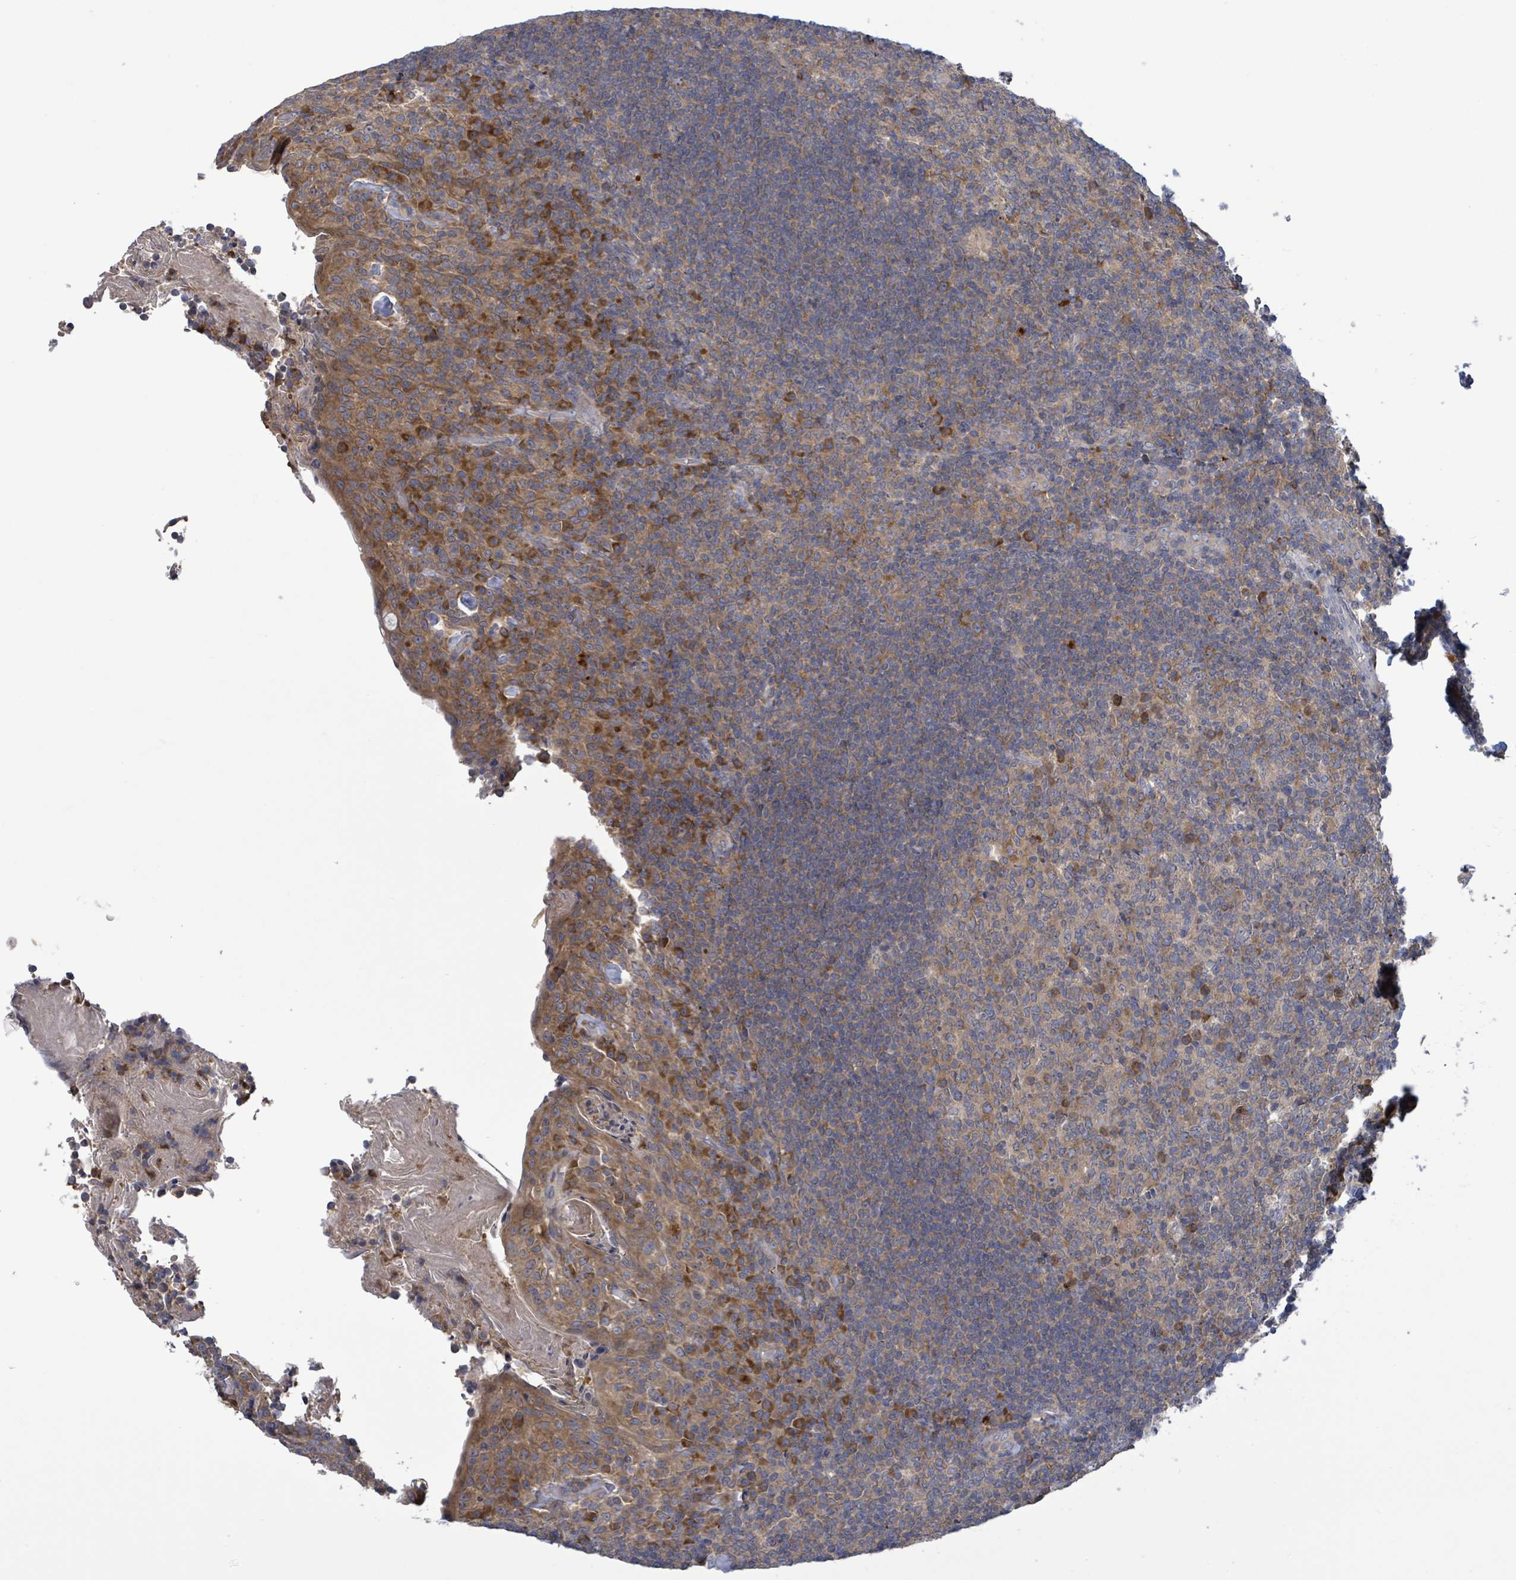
{"staining": {"intensity": "moderate", "quantity": "25%-75%", "location": "cytoplasmic/membranous"}, "tissue": "tonsil", "cell_type": "Germinal center cells", "image_type": "normal", "snomed": [{"axis": "morphology", "description": "Normal tissue, NOS"}, {"axis": "topography", "description": "Tonsil"}], "caption": "Brown immunohistochemical staining in normal tonsil shows moderate cytoplasmic/membranous staining in about 25%-75% of germinal center cells.", "gene": "SERPINE3", "patient": {"sex": "female", "age": 10}}